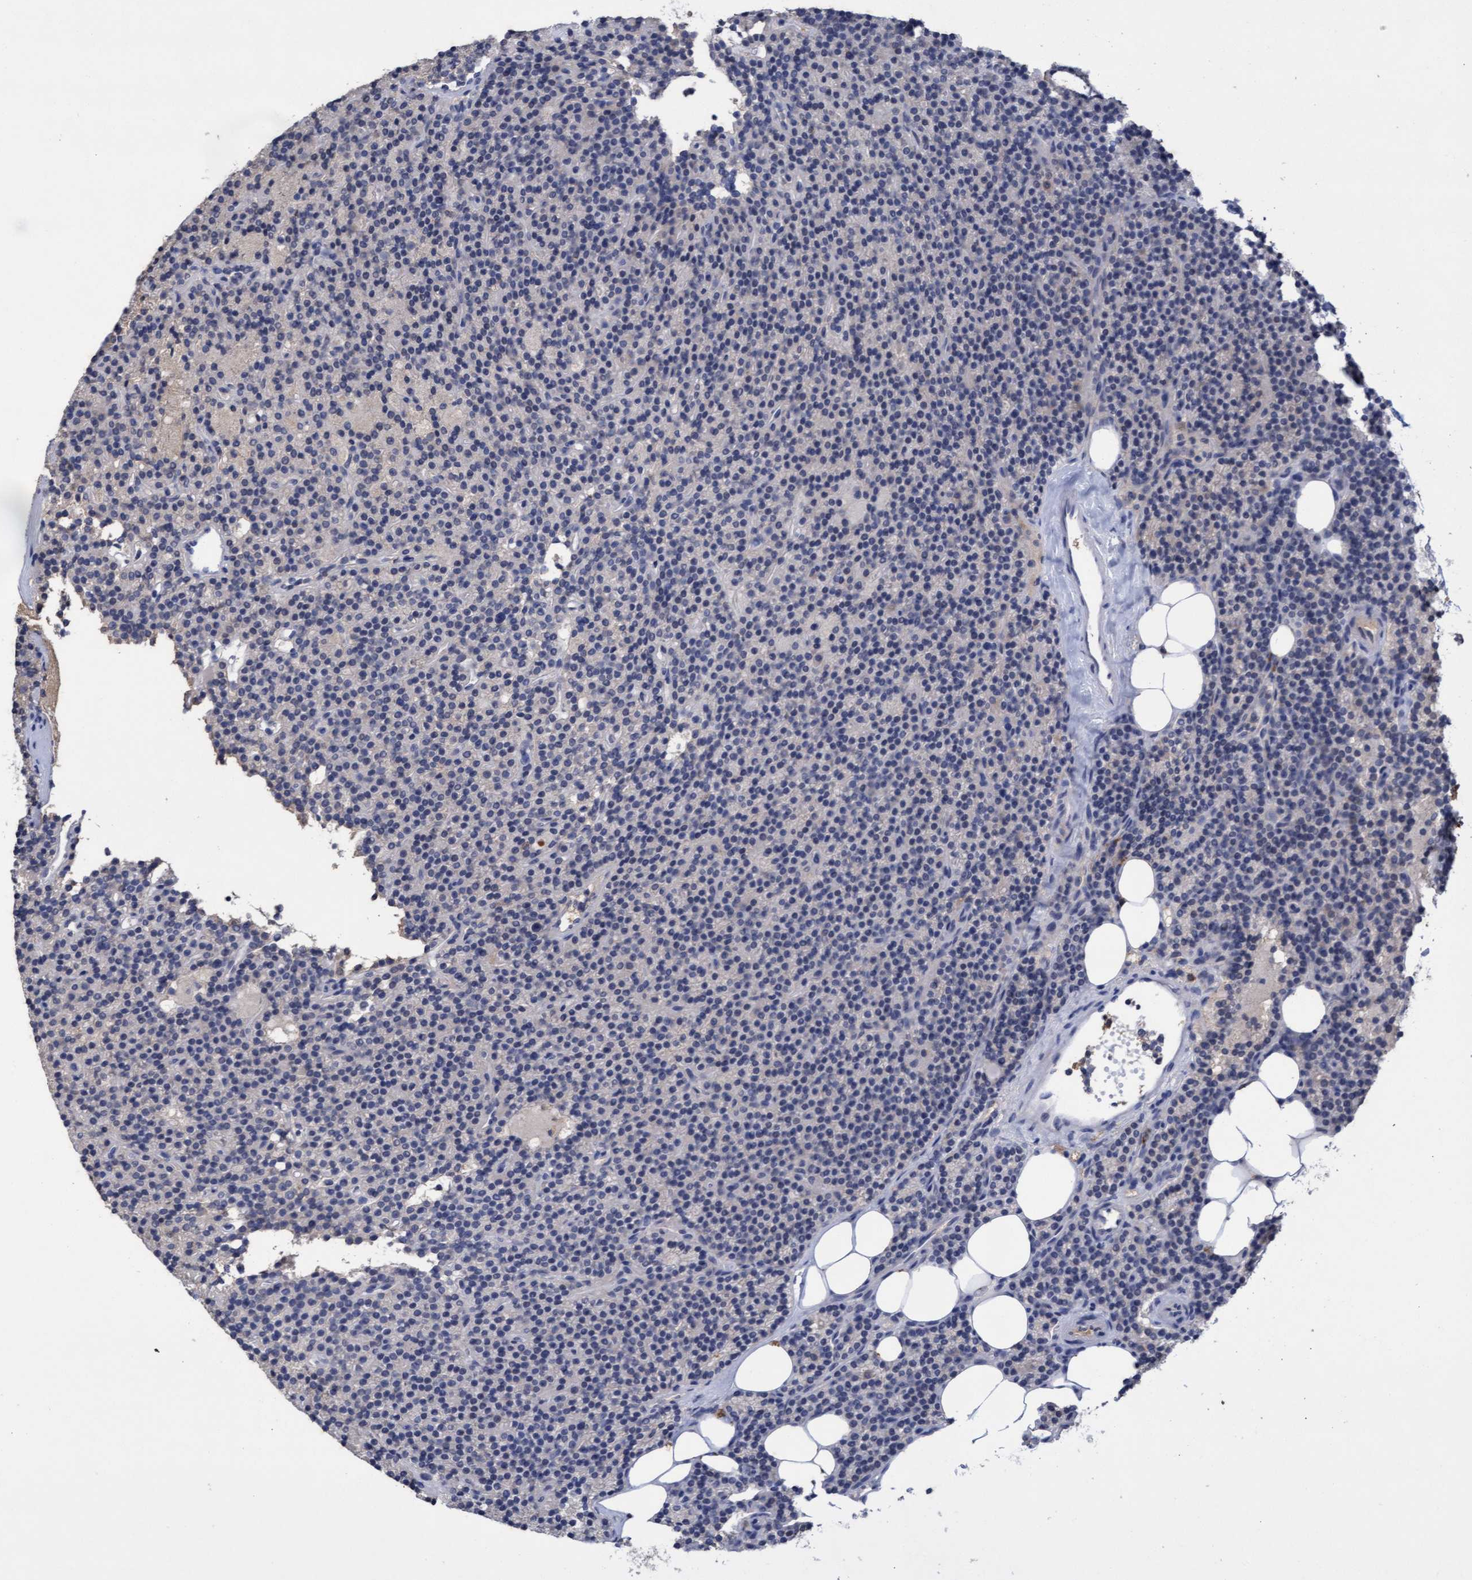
{"staining": {"intensity": "weak", "quantity": "<25%", "location": "cytoplasmic/membranous"}, "tissue": "parathyroid gland", "cell_type": "Glandular cells", "image_type": "normal", "snomed": [{"axis": "morphology", "description": "Normal tissue, NOS"}, {"axis": "topography", "description": "Parathyroid gland"}], "caption": "A photomicrograph of human parathyroid gland is negative for staining in glandular cells. (Stains: DAB (3,3'-diaminobenzidine) immunohistochemistry with hematoxylin counter stain, Microscopy: brightfield microscopy at high magnification).", "gene": "GPR39", "patient": {"sex": "male", "age": 75}}